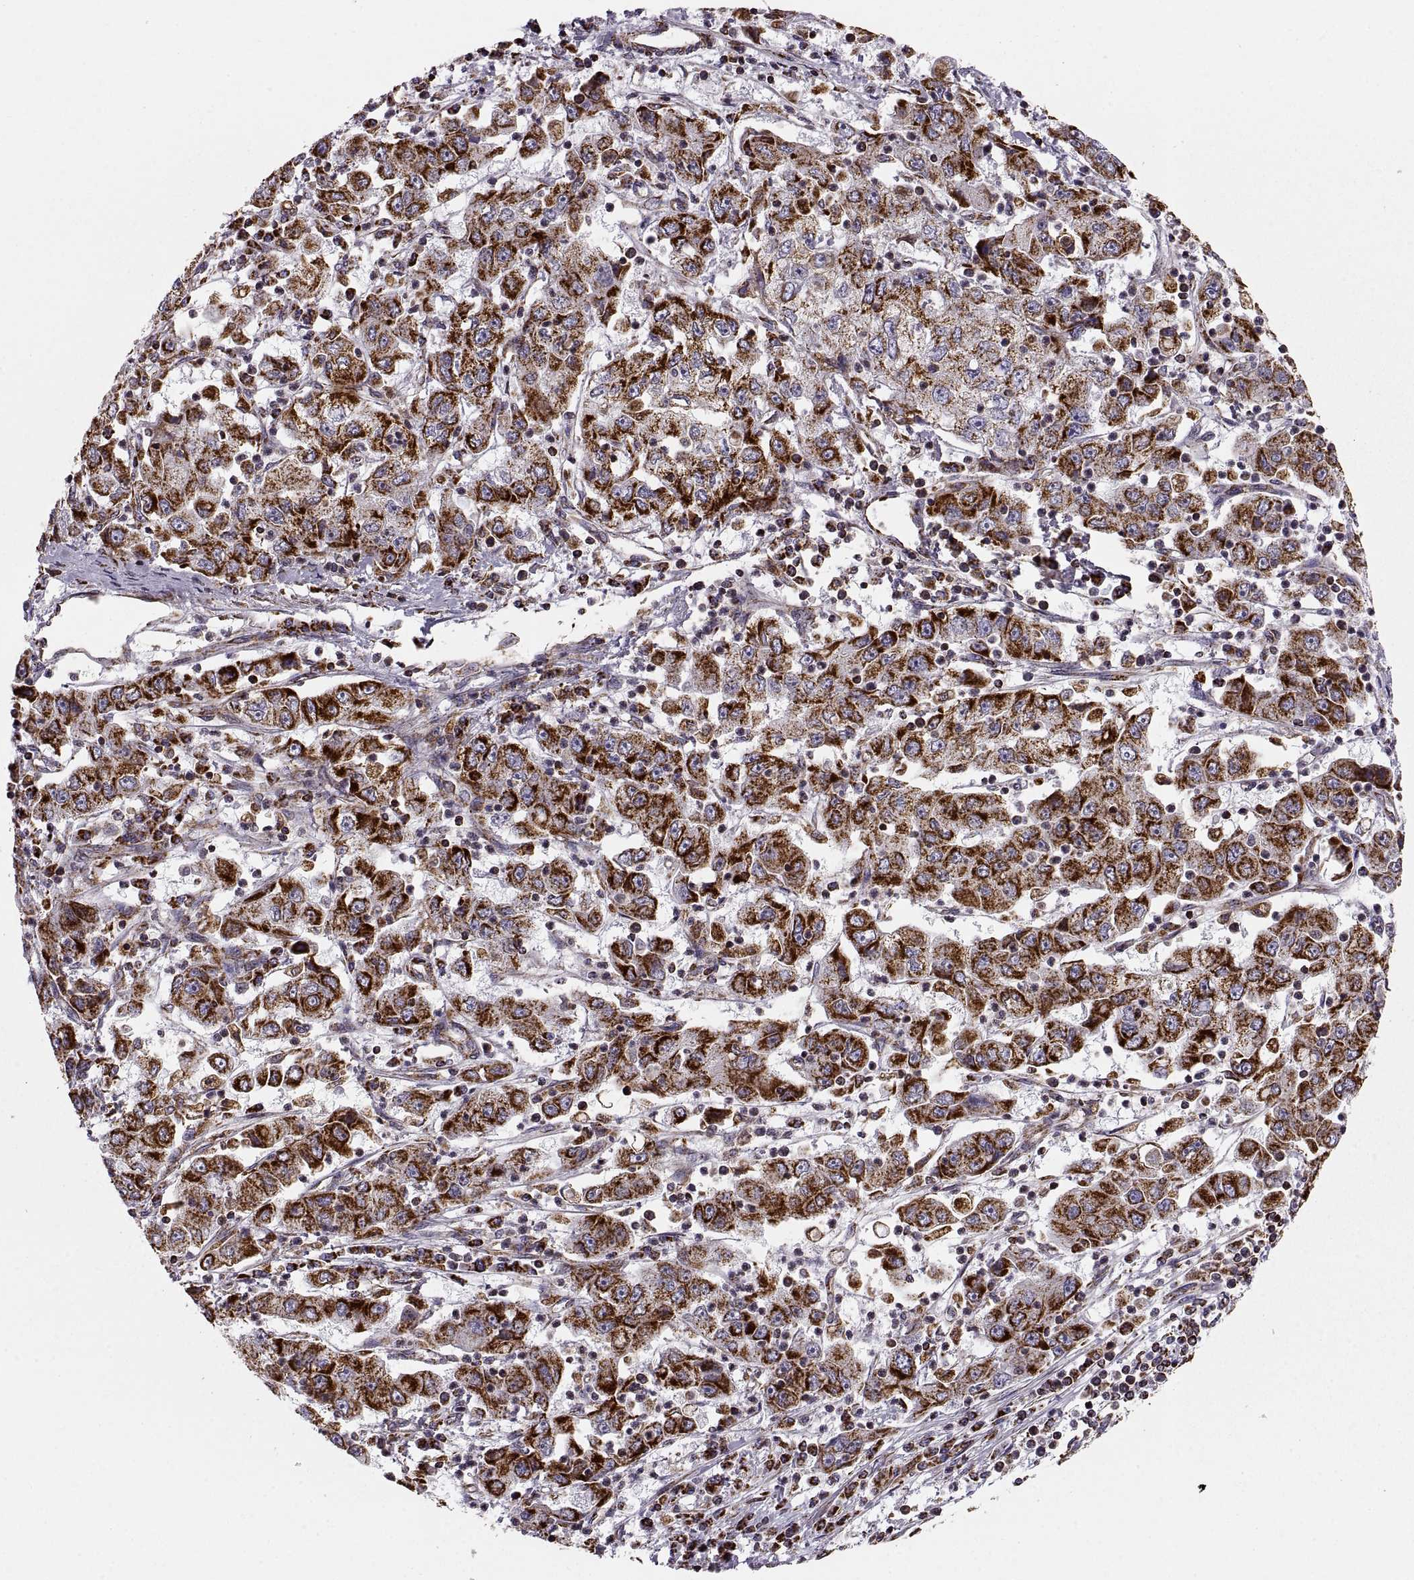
{"staining": {"intensity": "strong", "quantity": ">75%", "location": "cytoplasmic/membranous"}, "tissue": "cervical cancer", "cell_type": "Tumor cells", "image_type": "cancer", "snomed": [{"axis": "morphology", "description": "Squamous cell carcinoma, NOS"}, {"axis": "topography", "description": "Cervix"}], "caption": "Cervical squamous cell carcinoma tissue reveals strong cytoplasmic/membranous staining in about >75% of tumor cells", "gene": "ARSD", "patient": {"sex": "female", "age": 36}}